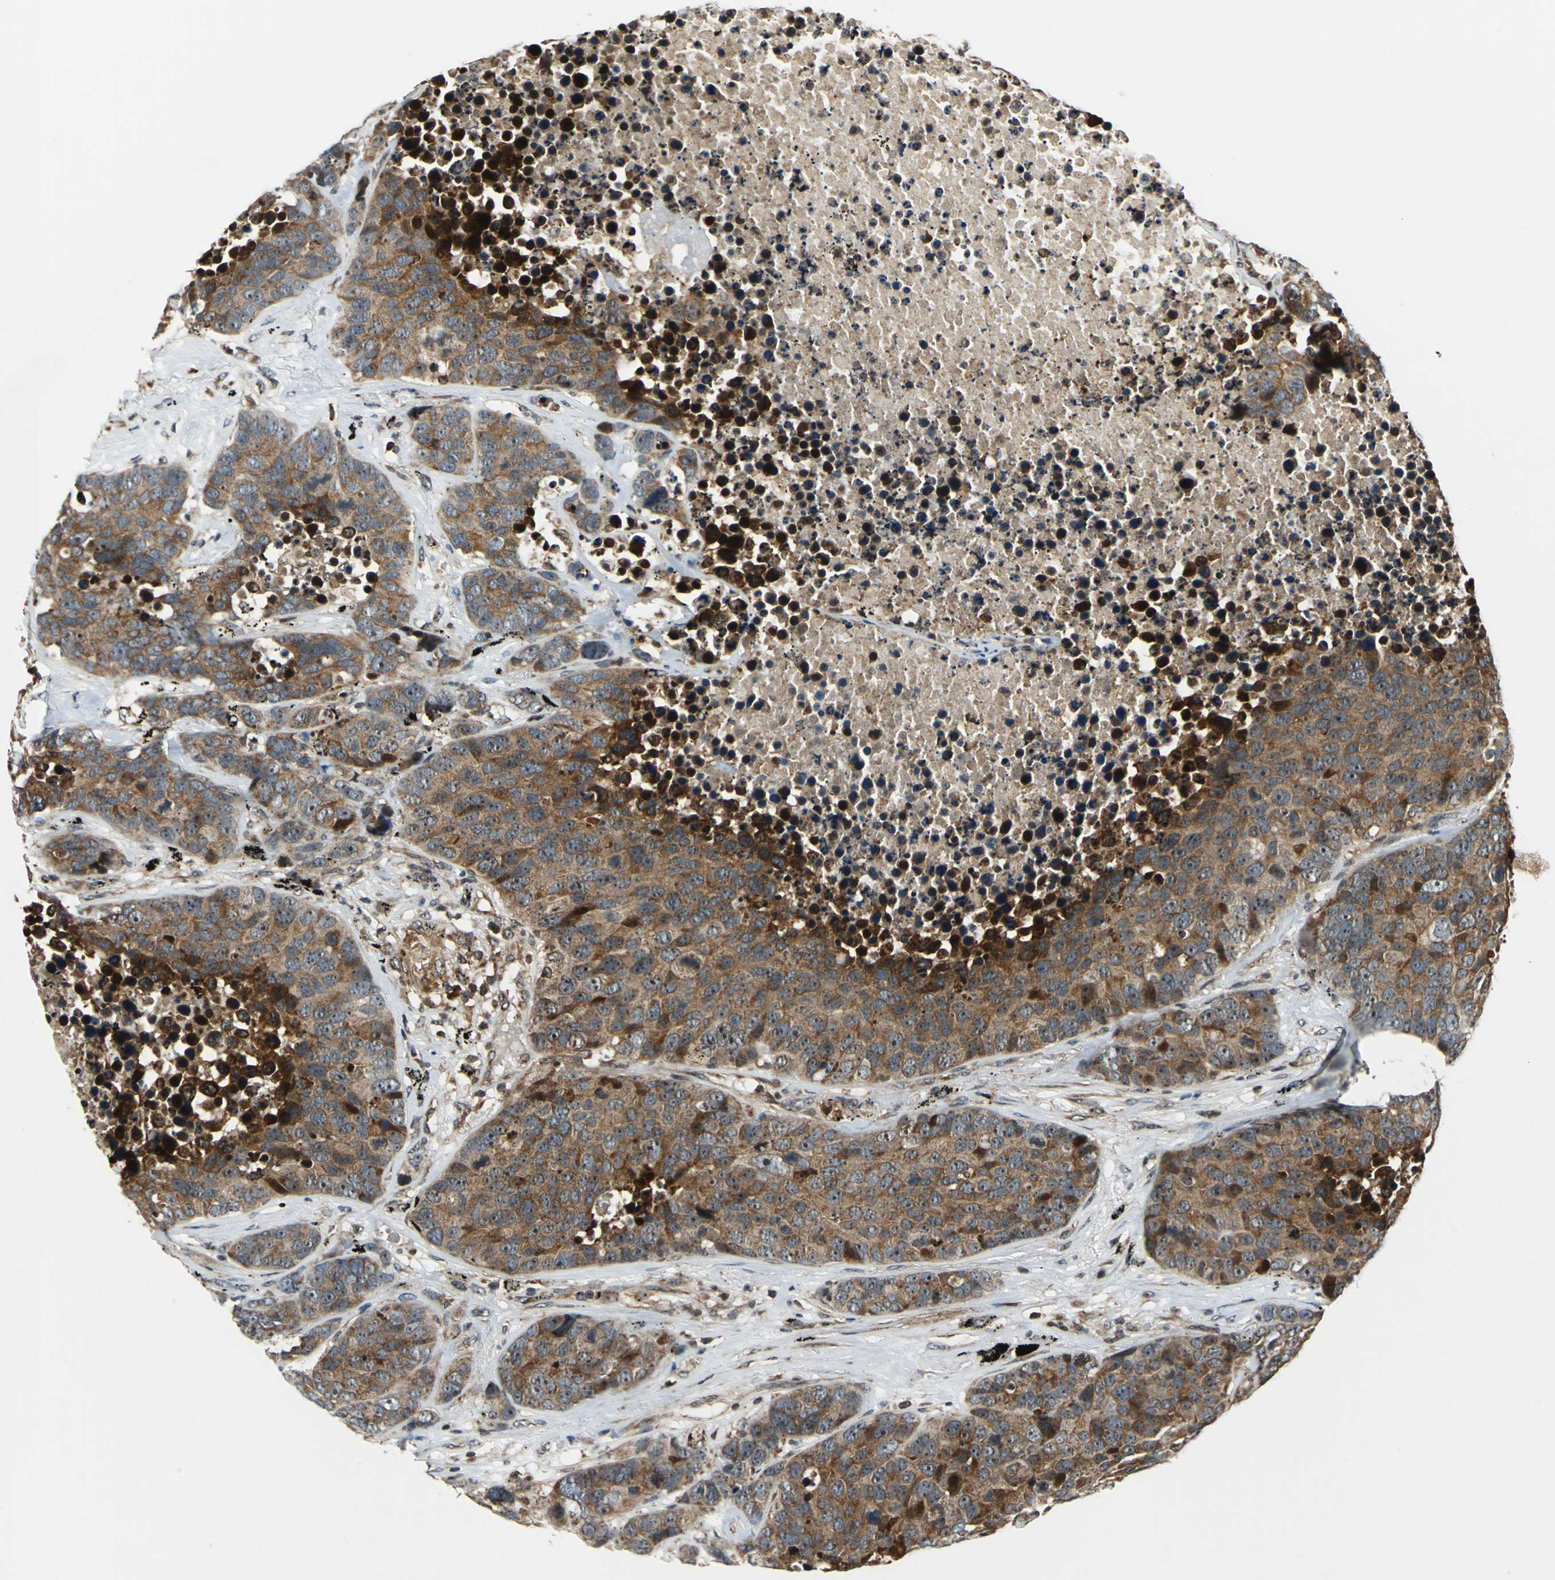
{"staining": {"intensity": "moderate", "quantity": ">75%", "location": "cytoplasmic/membranous"}, "tissue": "carcinoid", "cell_type": "Tumor cells", "image_type": "cancer", "snomed": [{"axis": "morphology", "description": "Carcinoid, malignant, NOS"}, {"axis": "topography", "description": "Lung"}], "caption": "Tumor cells display moderate cytoplasmic/membranous expression in approximately >75% of cells in carcinoid (malignant).", "gene": "AATF", "patient": {"sex": "male", "age": 60}}